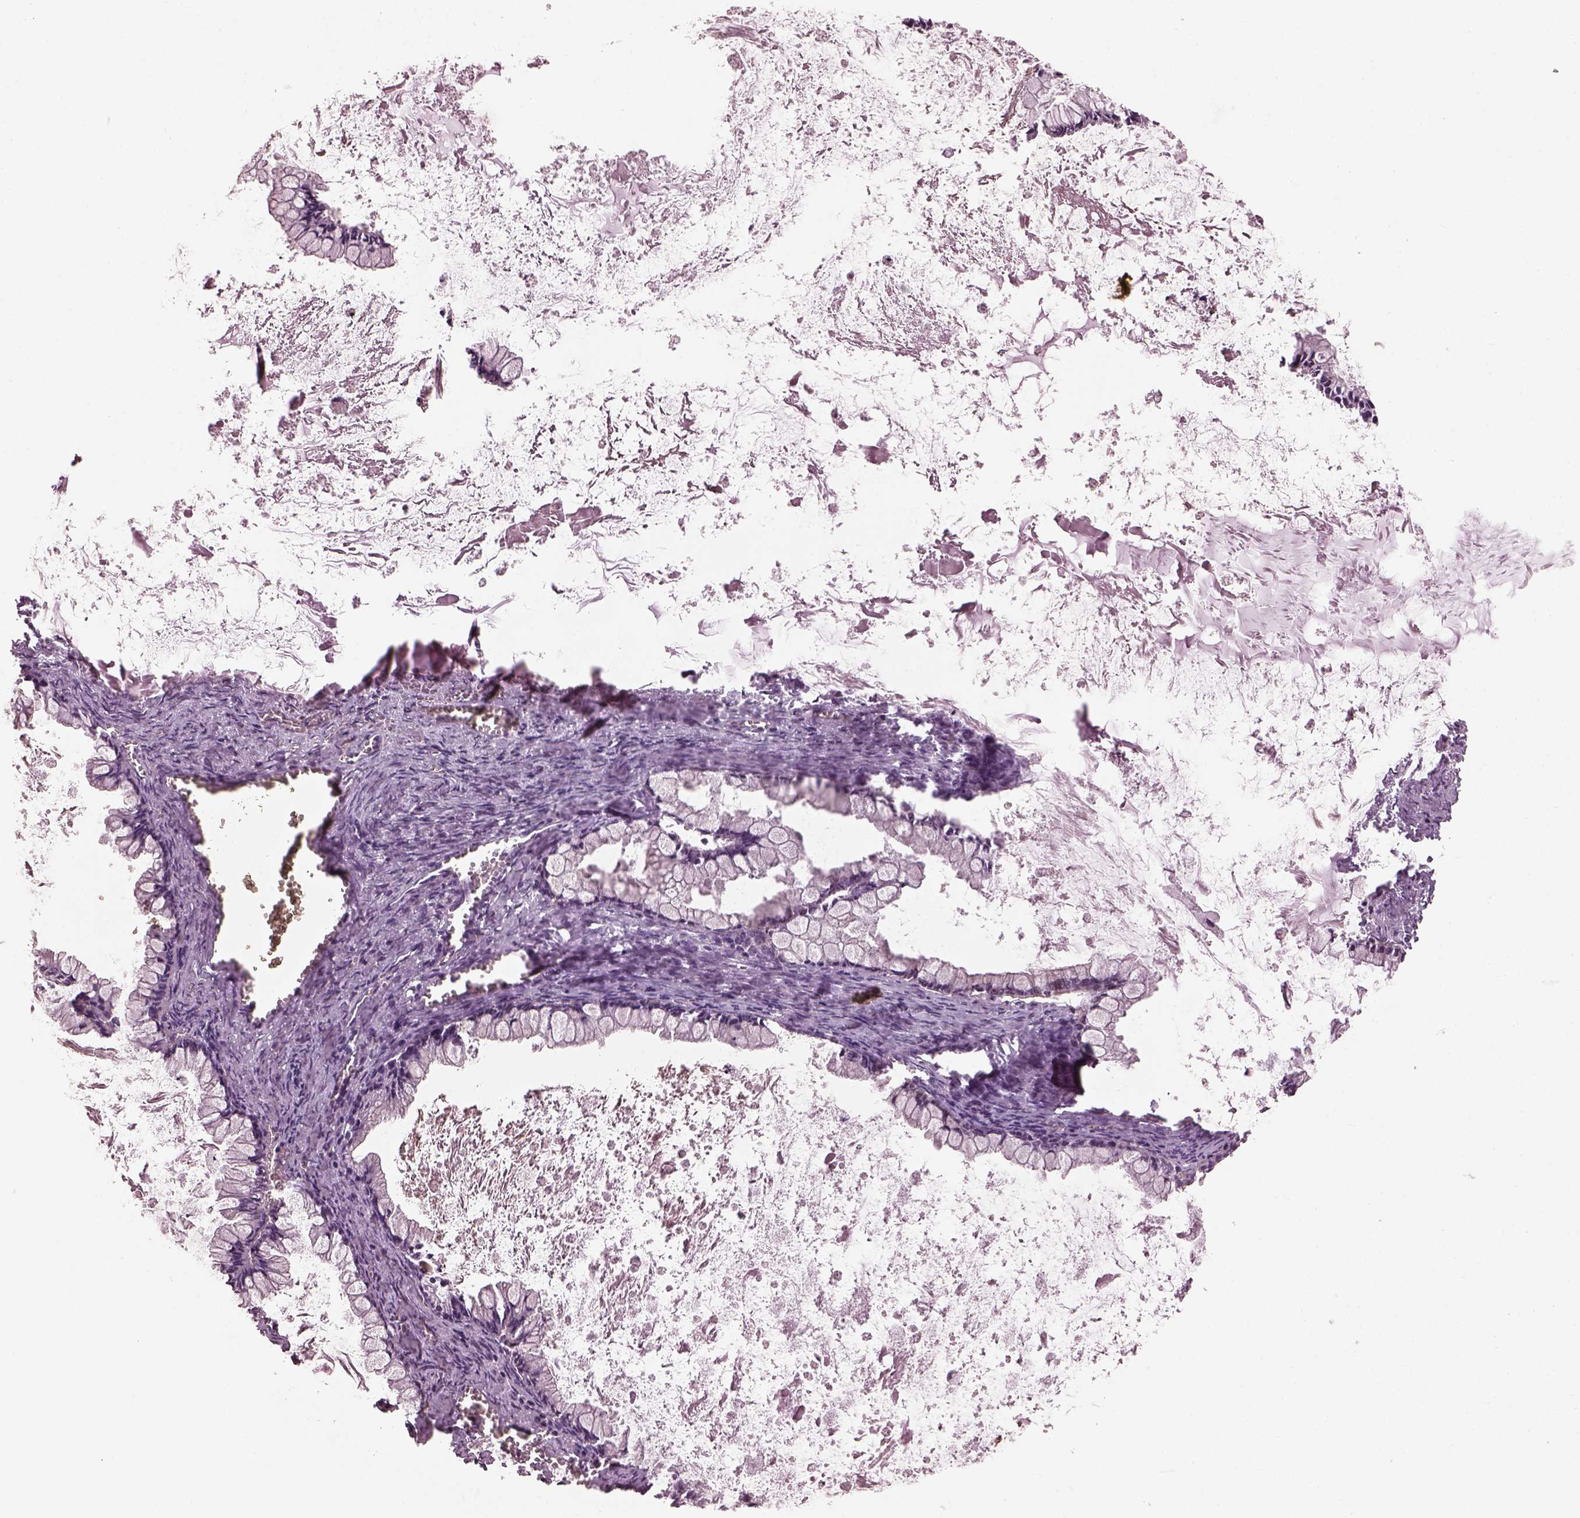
{"staining": {"intensity": "negative", "quantity": "none", "location": "none"}, "tissue": "ovarian cancer", "cell_type": "Tumor cells", "image_type": "cancer", "snomed": [{"axis": "morphology", "description": "Cystadenocarcinoma, mucinous, NOS"}, {"axis": "topography", "description": "Ovary"}], "caption": "This is an immunohistochemistry (IHC) histopathology image of ovarian cancer. There is no staining in tumor cells.", "gene": "SRI", "patient": {"sex": "female", "age": 67}}